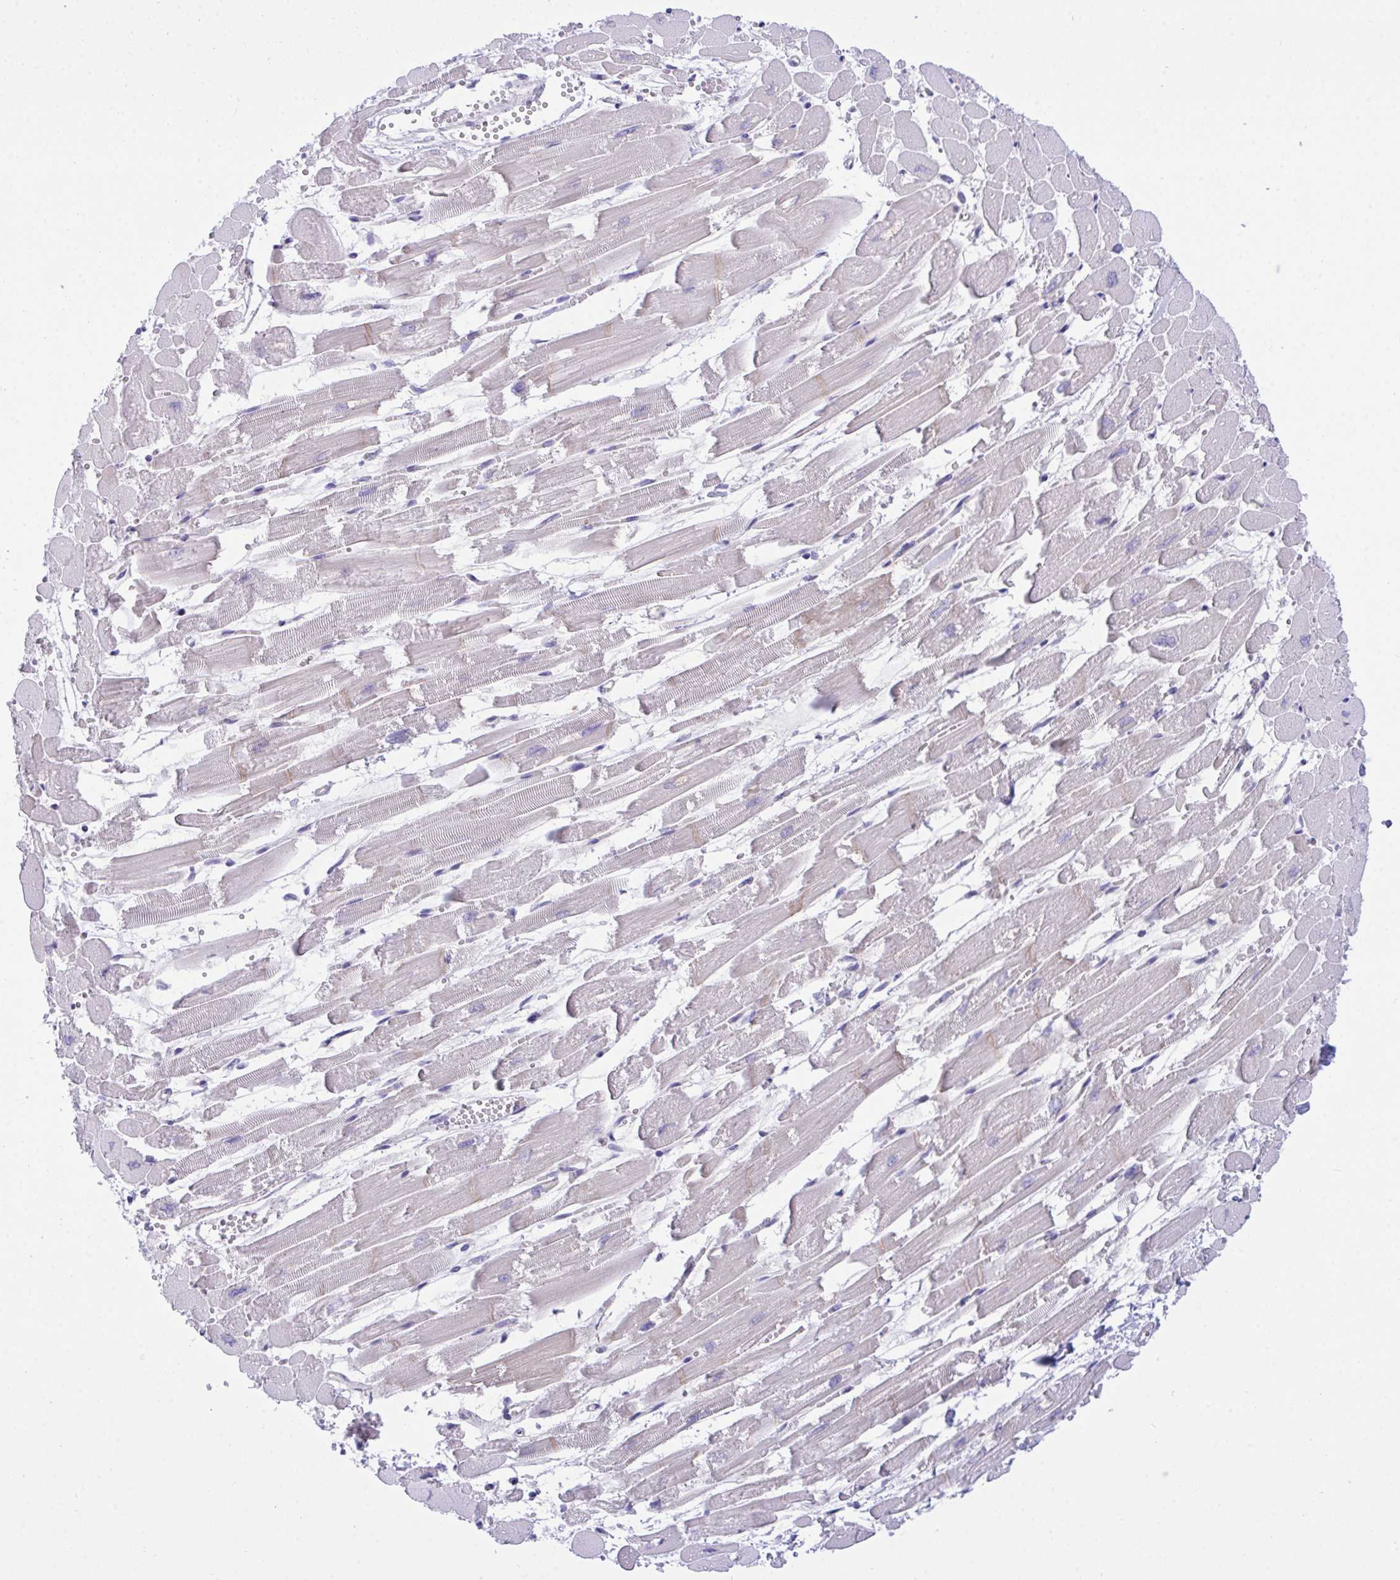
{"staining": {"intensity": "negative", "quantity": "none", "location": "none"}, "tissue": "heart muscle", "cell_type": "Cardiomyocytes", "image_type": "normal", "snomed": [{"axis": "morphology", "description": "Normal tissue, NOS"}, {"axis": "topography", "description": "Heart"}], "caption": "Heart muscle stained for a protein using IHC demonstrates no expression cardiomyocytes.", "gene": "HOXD12", "patient": {"sex": "female", "age": 52}}